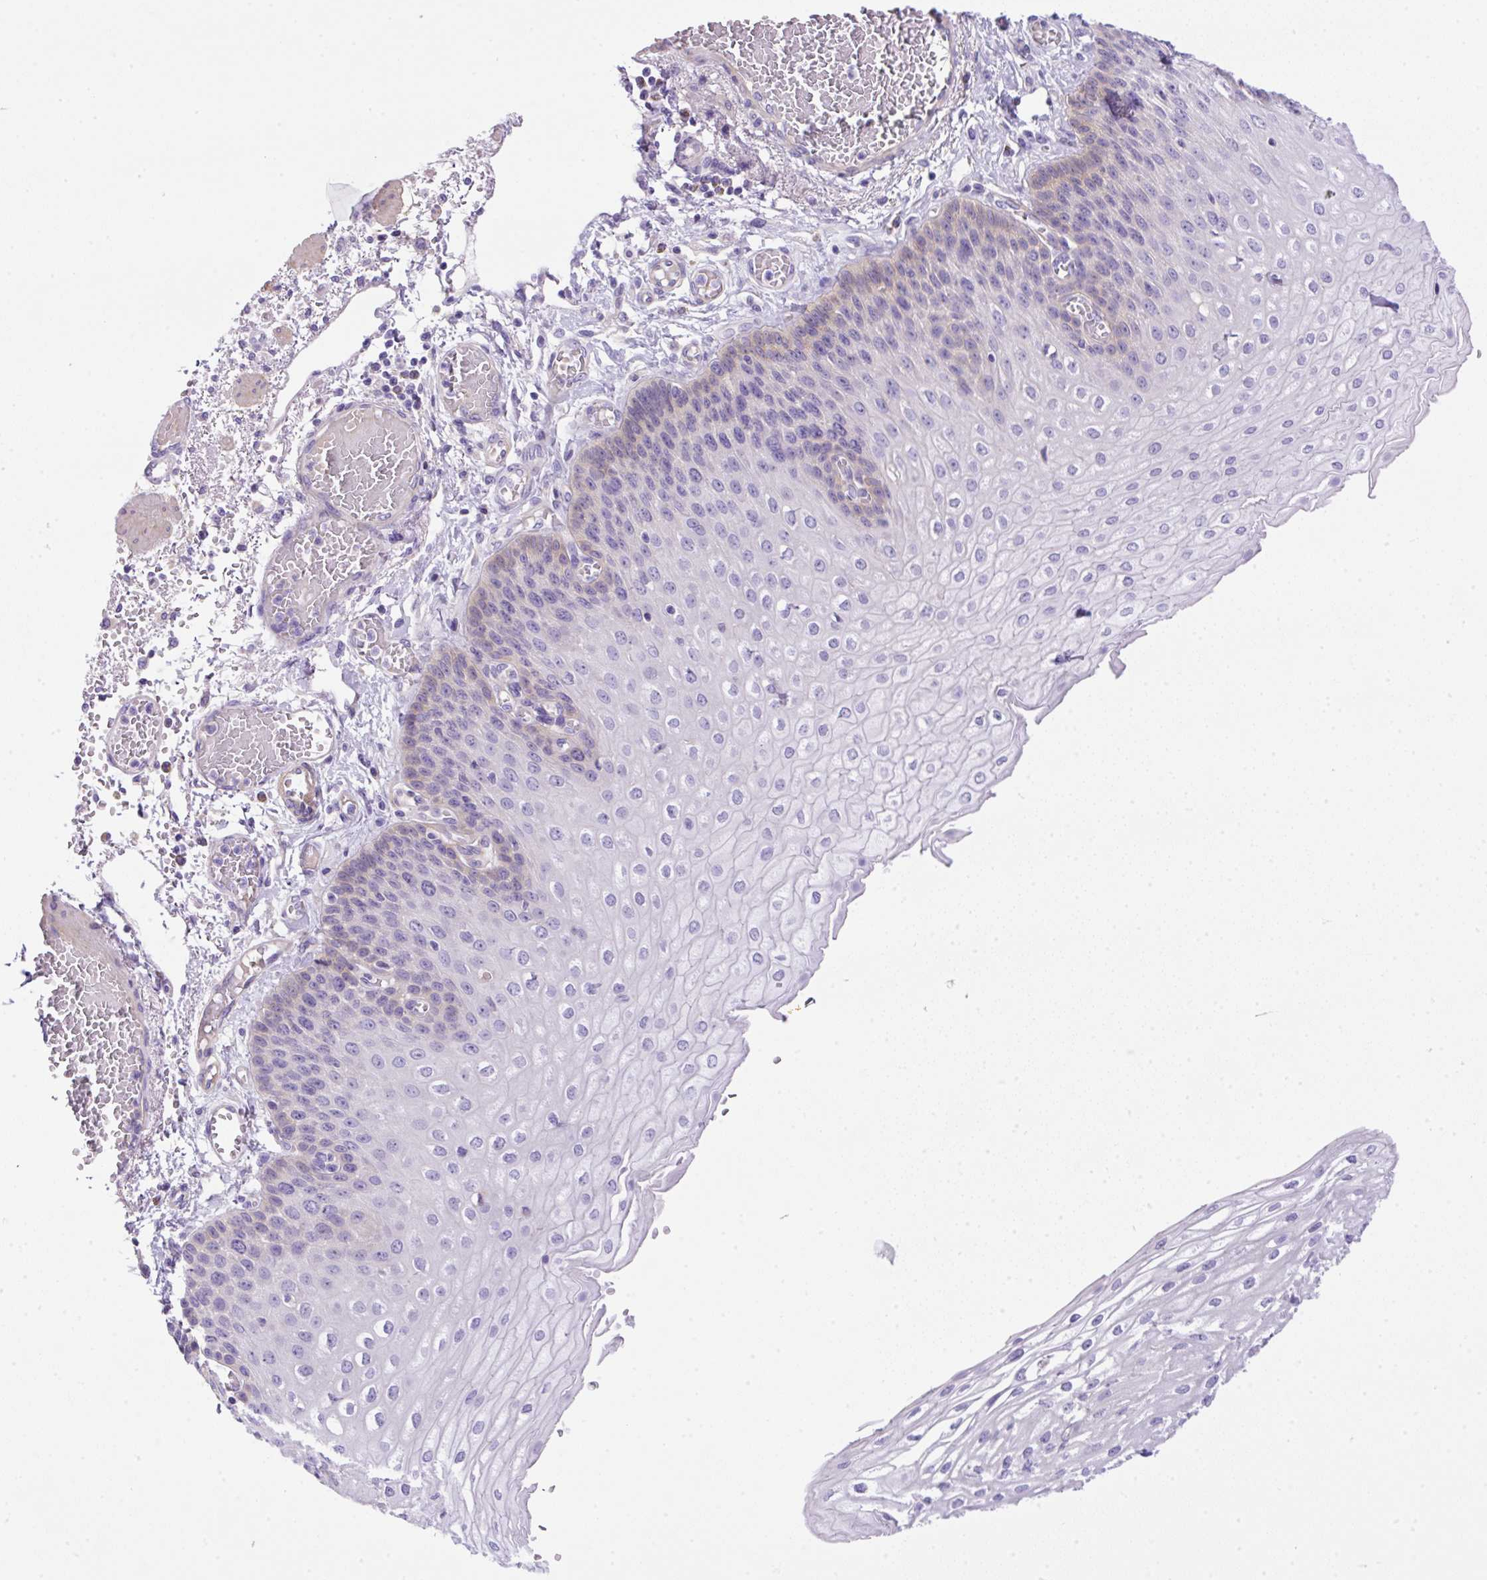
{"staining": {"intensity": "weak", "quantity": "25%-75%", "location": "cytoplasmic/membranous"}, "tissue": "esophagus", "cell_type": "Squamous epithelial cells", "image_type": "normal", "snomed": [{"axis": "morphology", "description": "Normal tissue, NOS"}, {"axis": "morphology", "description": "Adenocarcinoma, NOS"}, {"axis": "topography", "description": "Esophagus"}], "caption": "A low amount of weak cytoplasmic/membranous positivity is seen in about 25%-75% of squamous epithelial cells in unremarkable esophagus.", "gene": "NPTN", "patient": {"sex": "male", "age": 81}}